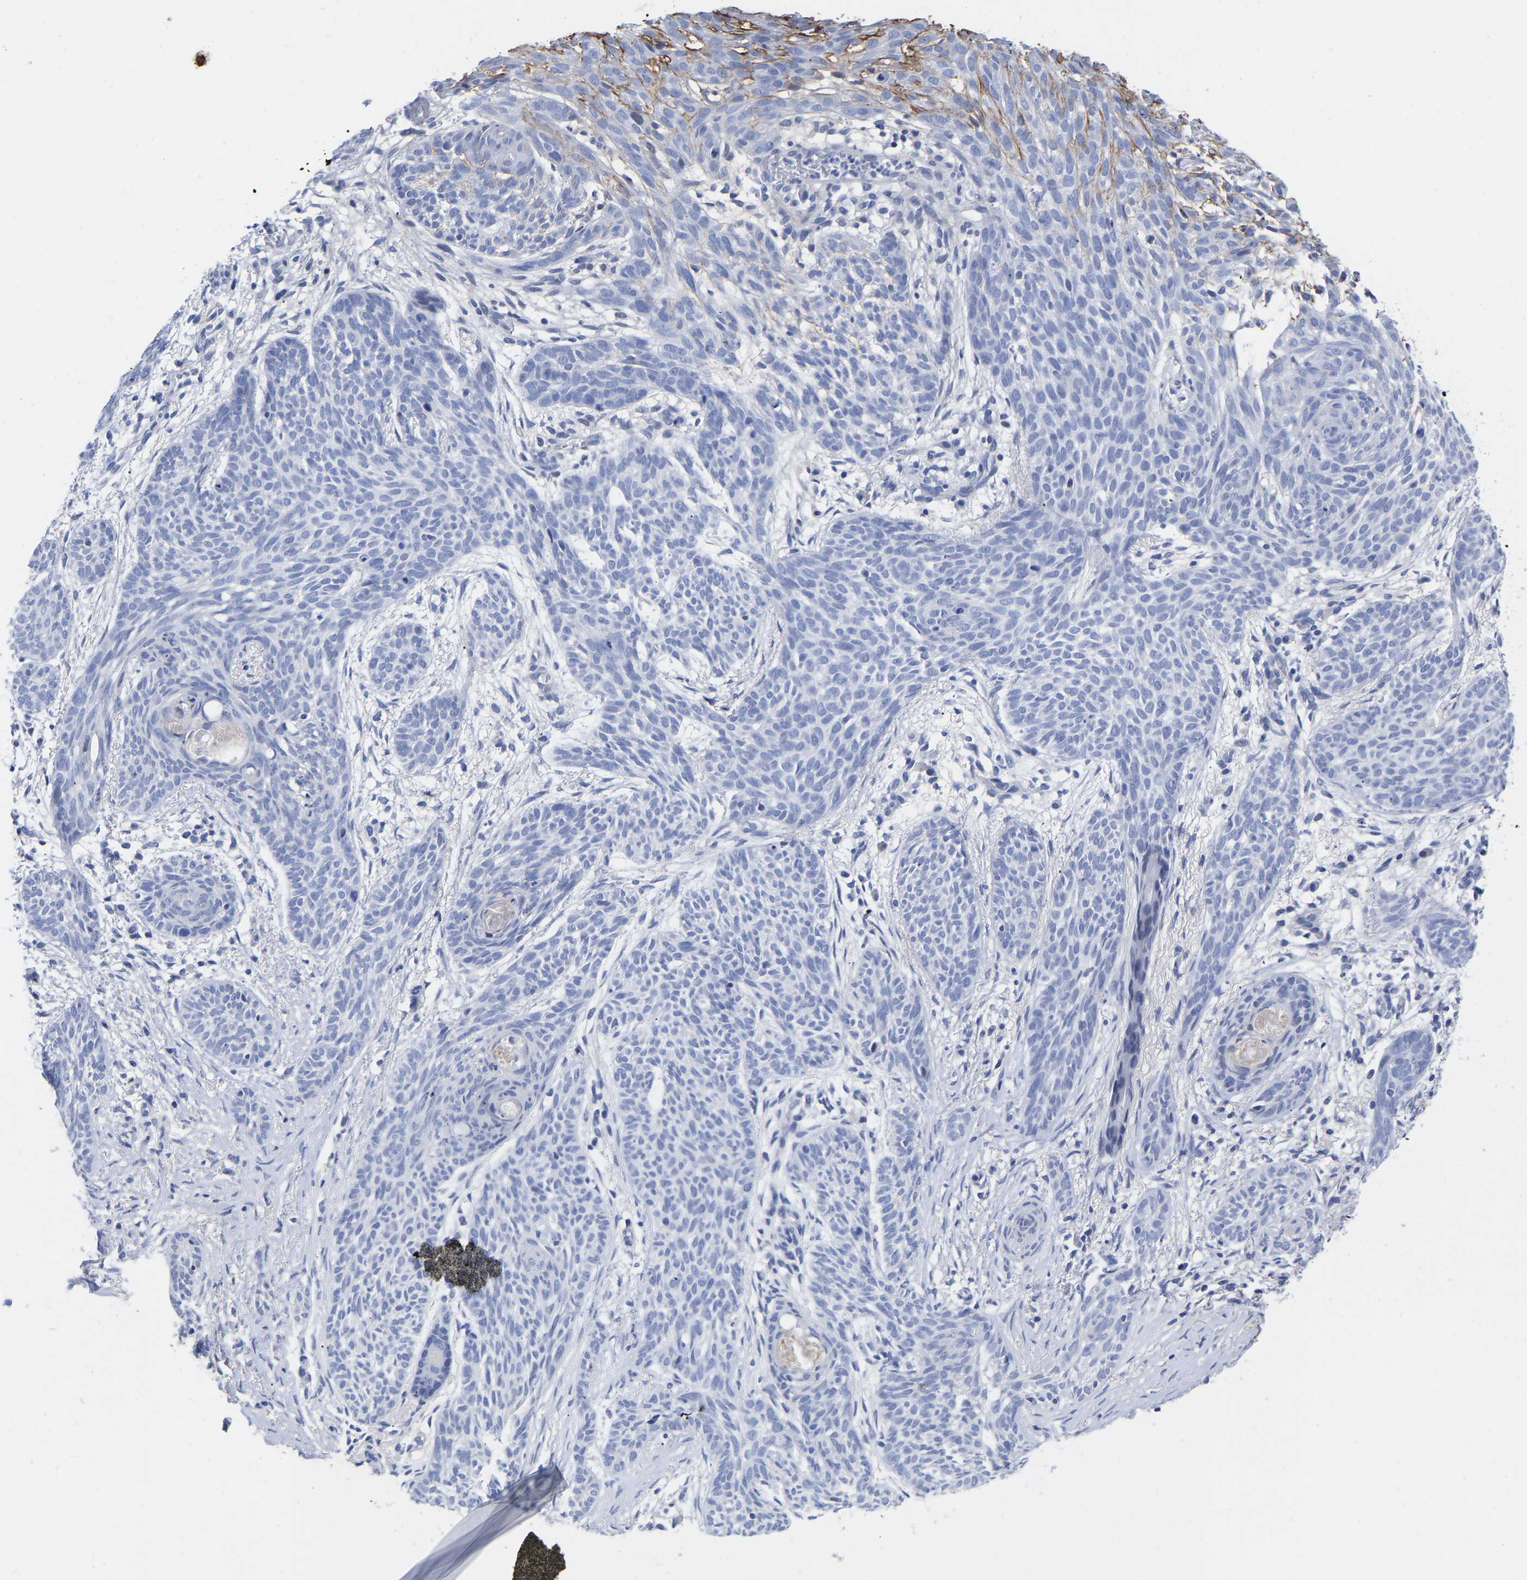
{"staining": {"intensity": "negative", "quantity": "none", "location": "none"}, "tissue": "skin cancer", "cell_type": "Tumor cells", "image_type": "cancer", "snomed": [{"axis": "morphology", "description": "Basal cell carcinoma"}, {"axis": "topography", "description": "Skin"}], "caption": "The immunohistochemistry histopathology image has no significant positivity in tumor cells of skin cancer (basal cell carcinoma) tissue.", "gene": "GPA33", "patient": {"sex": "female", "age": 59}}